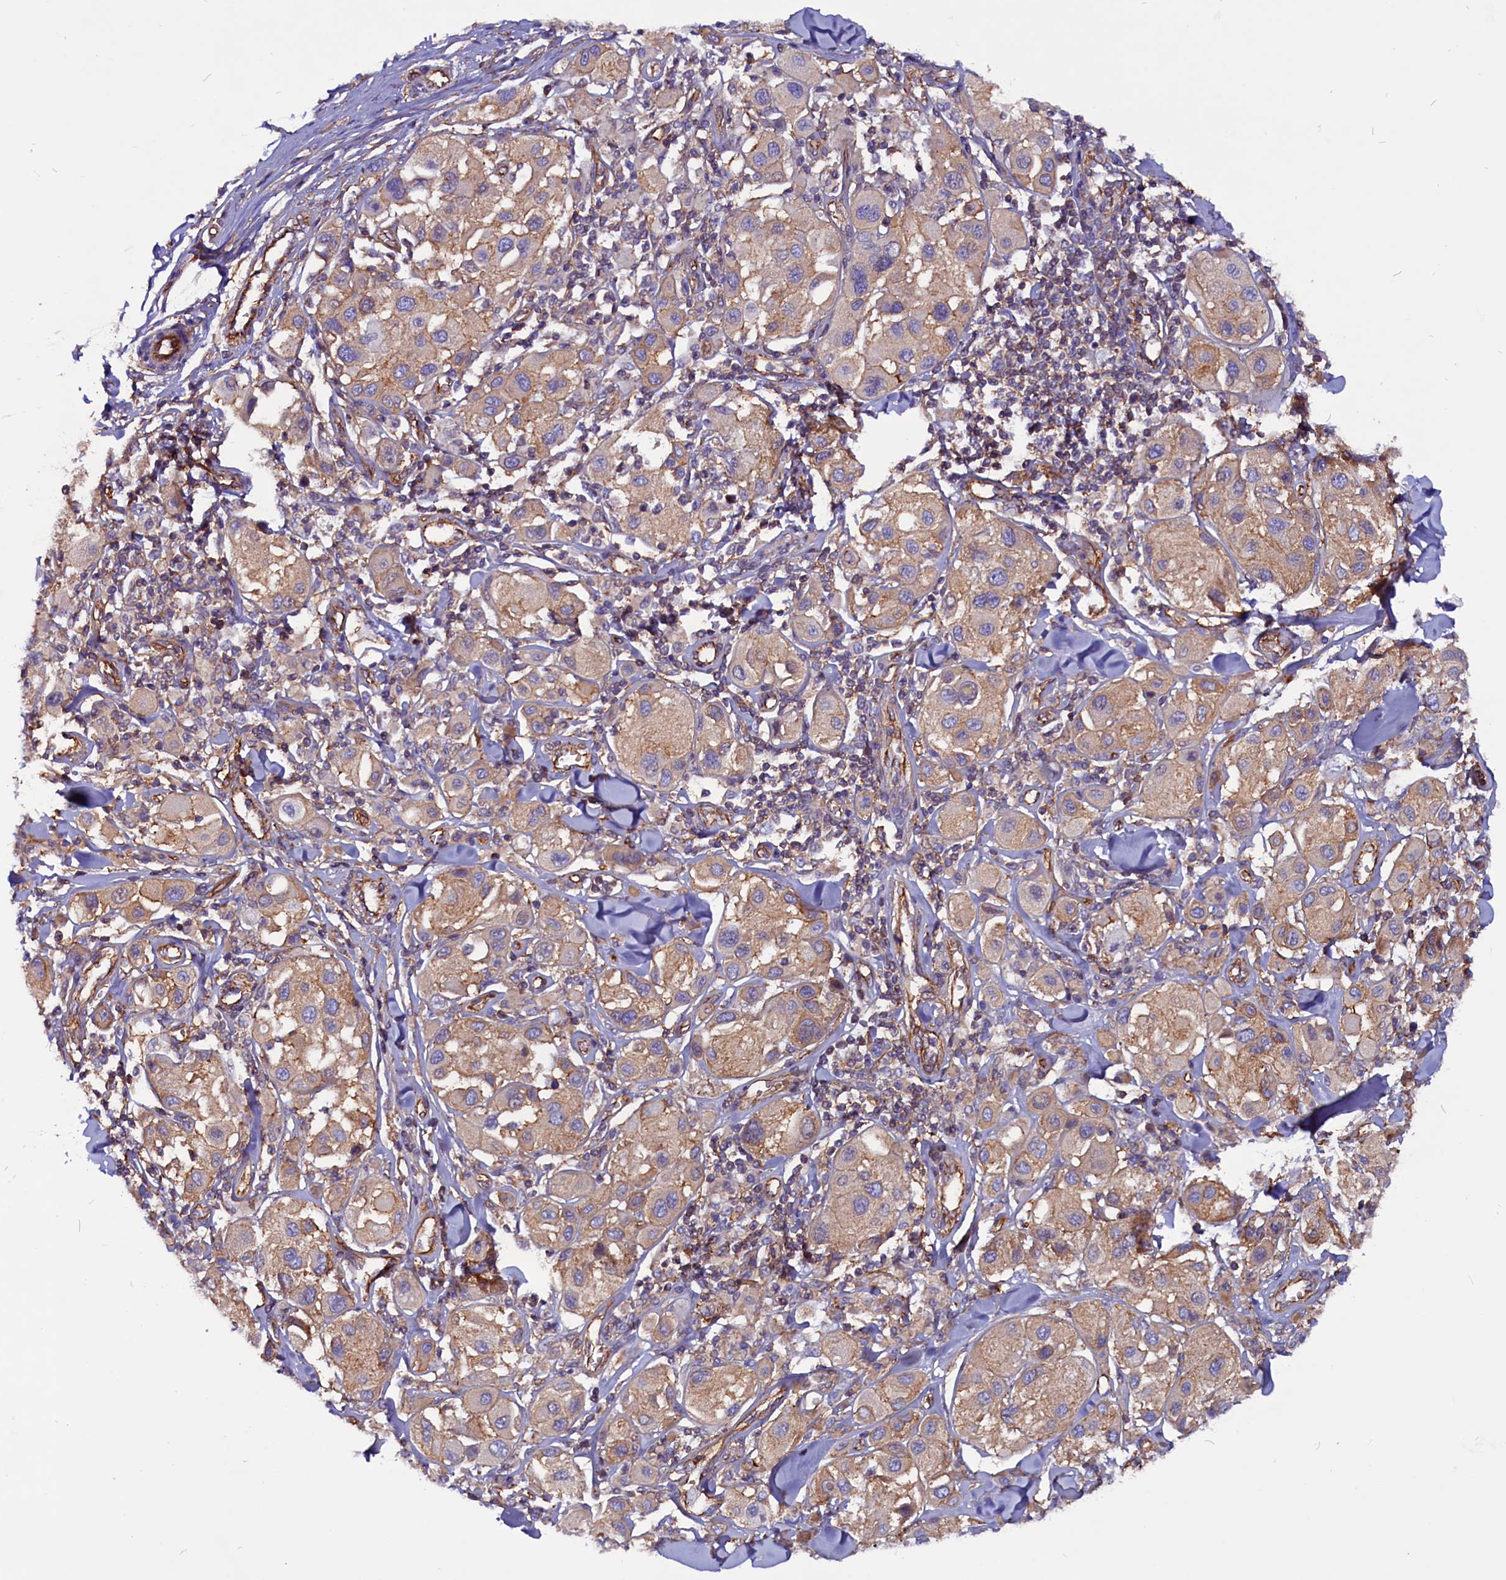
{"staining": {"intensity": "weak", "quantity": ">75%", "location": "cytoplasmic/membranous"}, "tissue": "melanoma", "cell_type": "Tumor cells", "image_type": "cancer", "snomed": [{"axis": "morphology", "description": "Malignant melanoma, Metastatic site"}, {"axis": "topography", "description": "Skin"}], "caption": "A histopathology image of human malignant melanoma (metastatic site) stained for a protein shows weak cytoplasmic/membranous brown staining in tumor cells.", "gene": "ZNF749", "patient": {"sex": "male", "age": 41}}